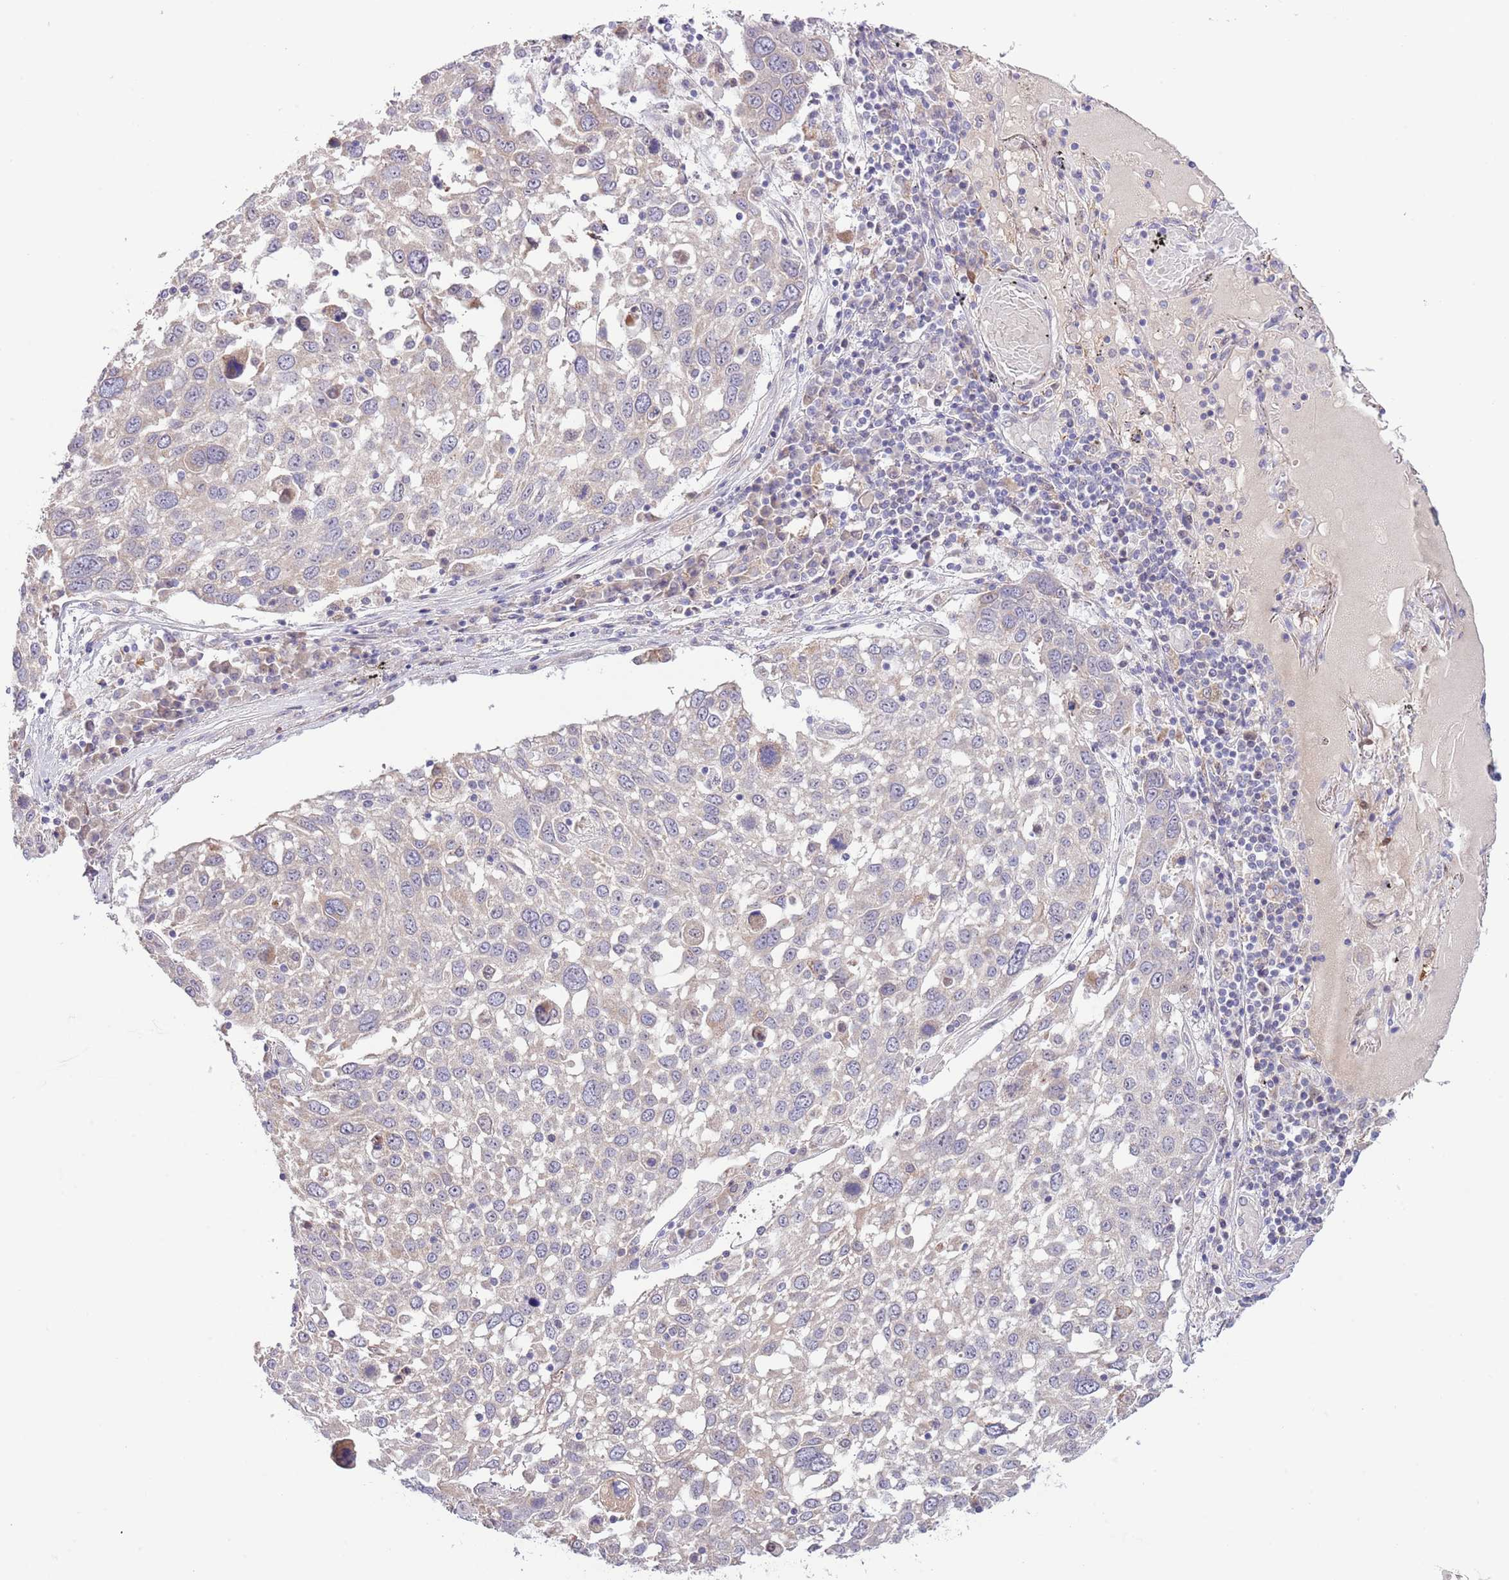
{"staining": {"intensity": "negative", "quantity": "none", "location": "none"}, "tissue": "lung cancer", "cell_type": "Tumor cells", "image_type": "cancer", "snomed": [{"axis": "morphology", "description": "Squamous cell carcinoma, NOS"}, {"axis": "topography", "description": "Lung"}], "caption": "This is an IHC histopathology image of lung cancer (squamous cell carcinoma). There is no positivity in tumor cells.", "gene": "AP1S2", "patient": {"sex": "male", "age": 65}}